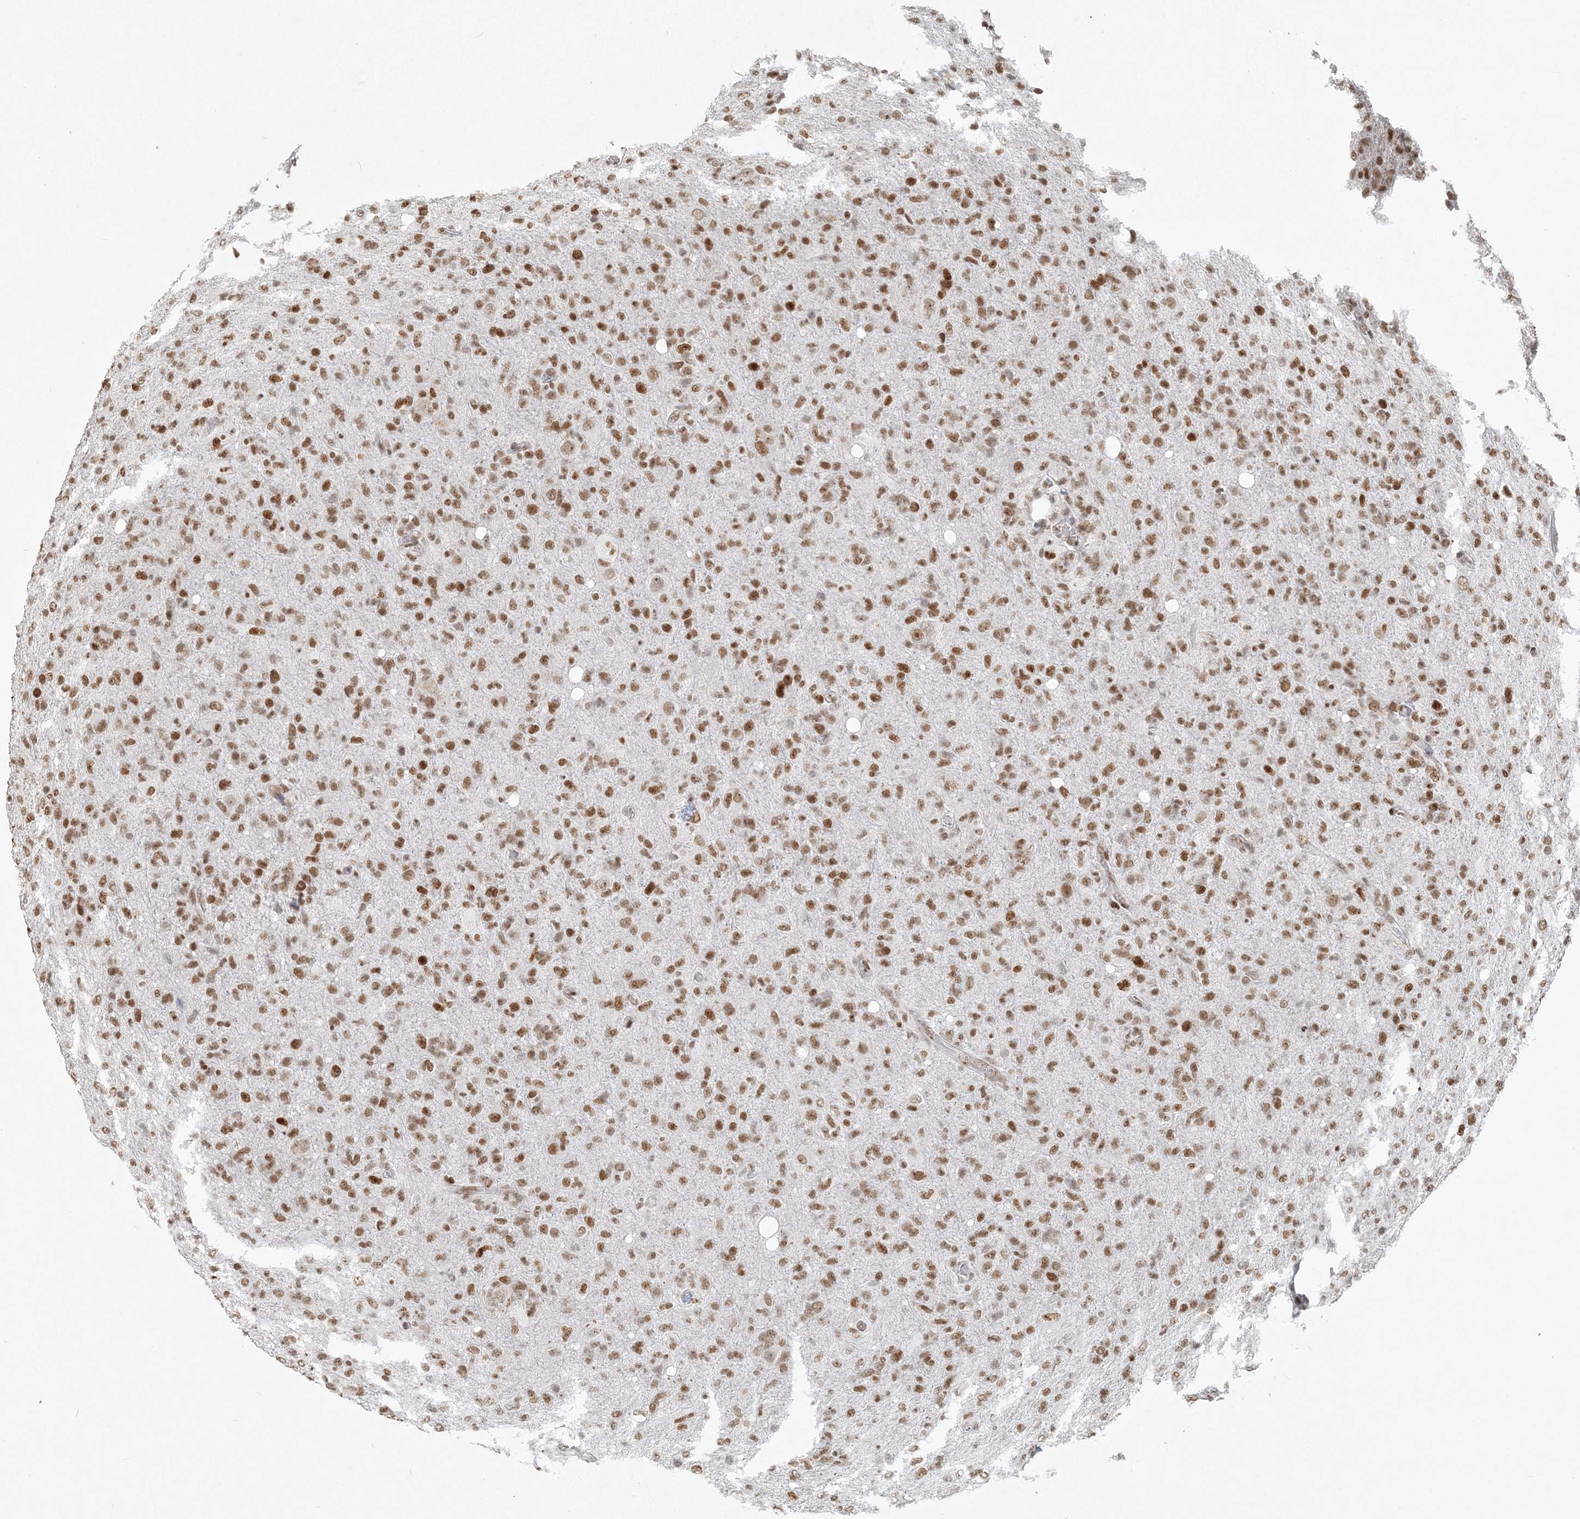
{"staining": {"intensity": "moderate", "quantity": ">75%", "location": "nuclear"}, "tissue": "glioma", "cell_type": "Tumor cells", "image_type": "cancer", "snomed": [{"axis": "morphology", "description": "Glioma, malignant, High grade"}, {"axis": "topography", "description": "Brain"}], "caption": "Protein staining demonstrates moderate nuclear positivity in approximately >75% of tumor cells in glioma. (brown staining indicates protein expression, while blue staining denotes nuclei).", "gene": "BAZ1B", "patient": {"sex": "female", "age": 57}}